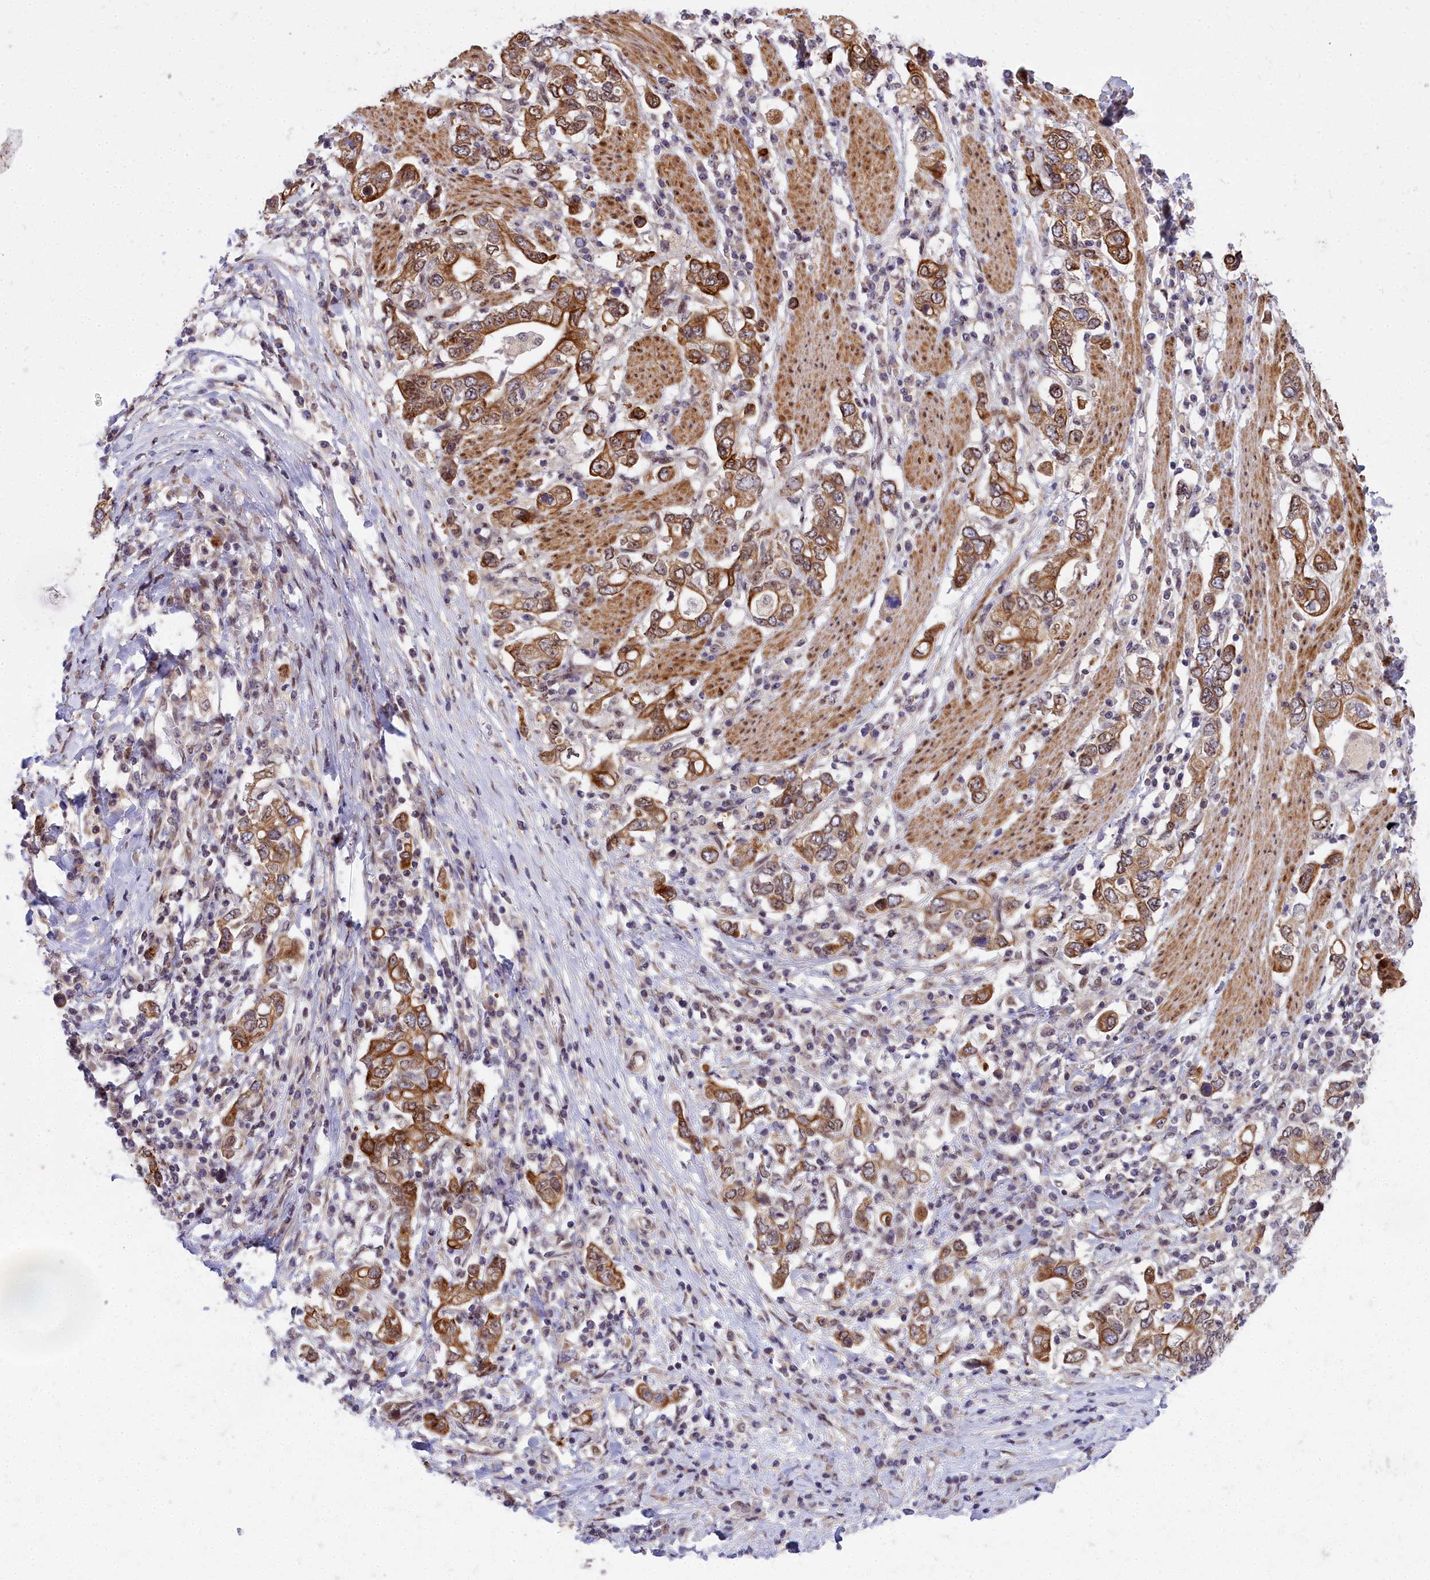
{"staining": {"intensity": "moderate", "quantity": ">75%", "location": "cytoplasmic/membranous,nuclear"}, "tissue": "stomach cancer", "cell_type": "Tumor cells", "image_type": "cancer", "snomed": [{"axis": "morphology", "description": "Adenocarcinoma, NOS"}, {"axis": "topography", "description": "Stomach, upper"}, {"axis": "topography", "description": "Stomach"}], "caption": "Tumor cells reveal medium levels of moderate cytoplasmic/membranous and nuclear expression in about >75% of cells in human stomach cancer.", "gene": "ABCB8", "patient": {"sex": "male", "age": 62}}